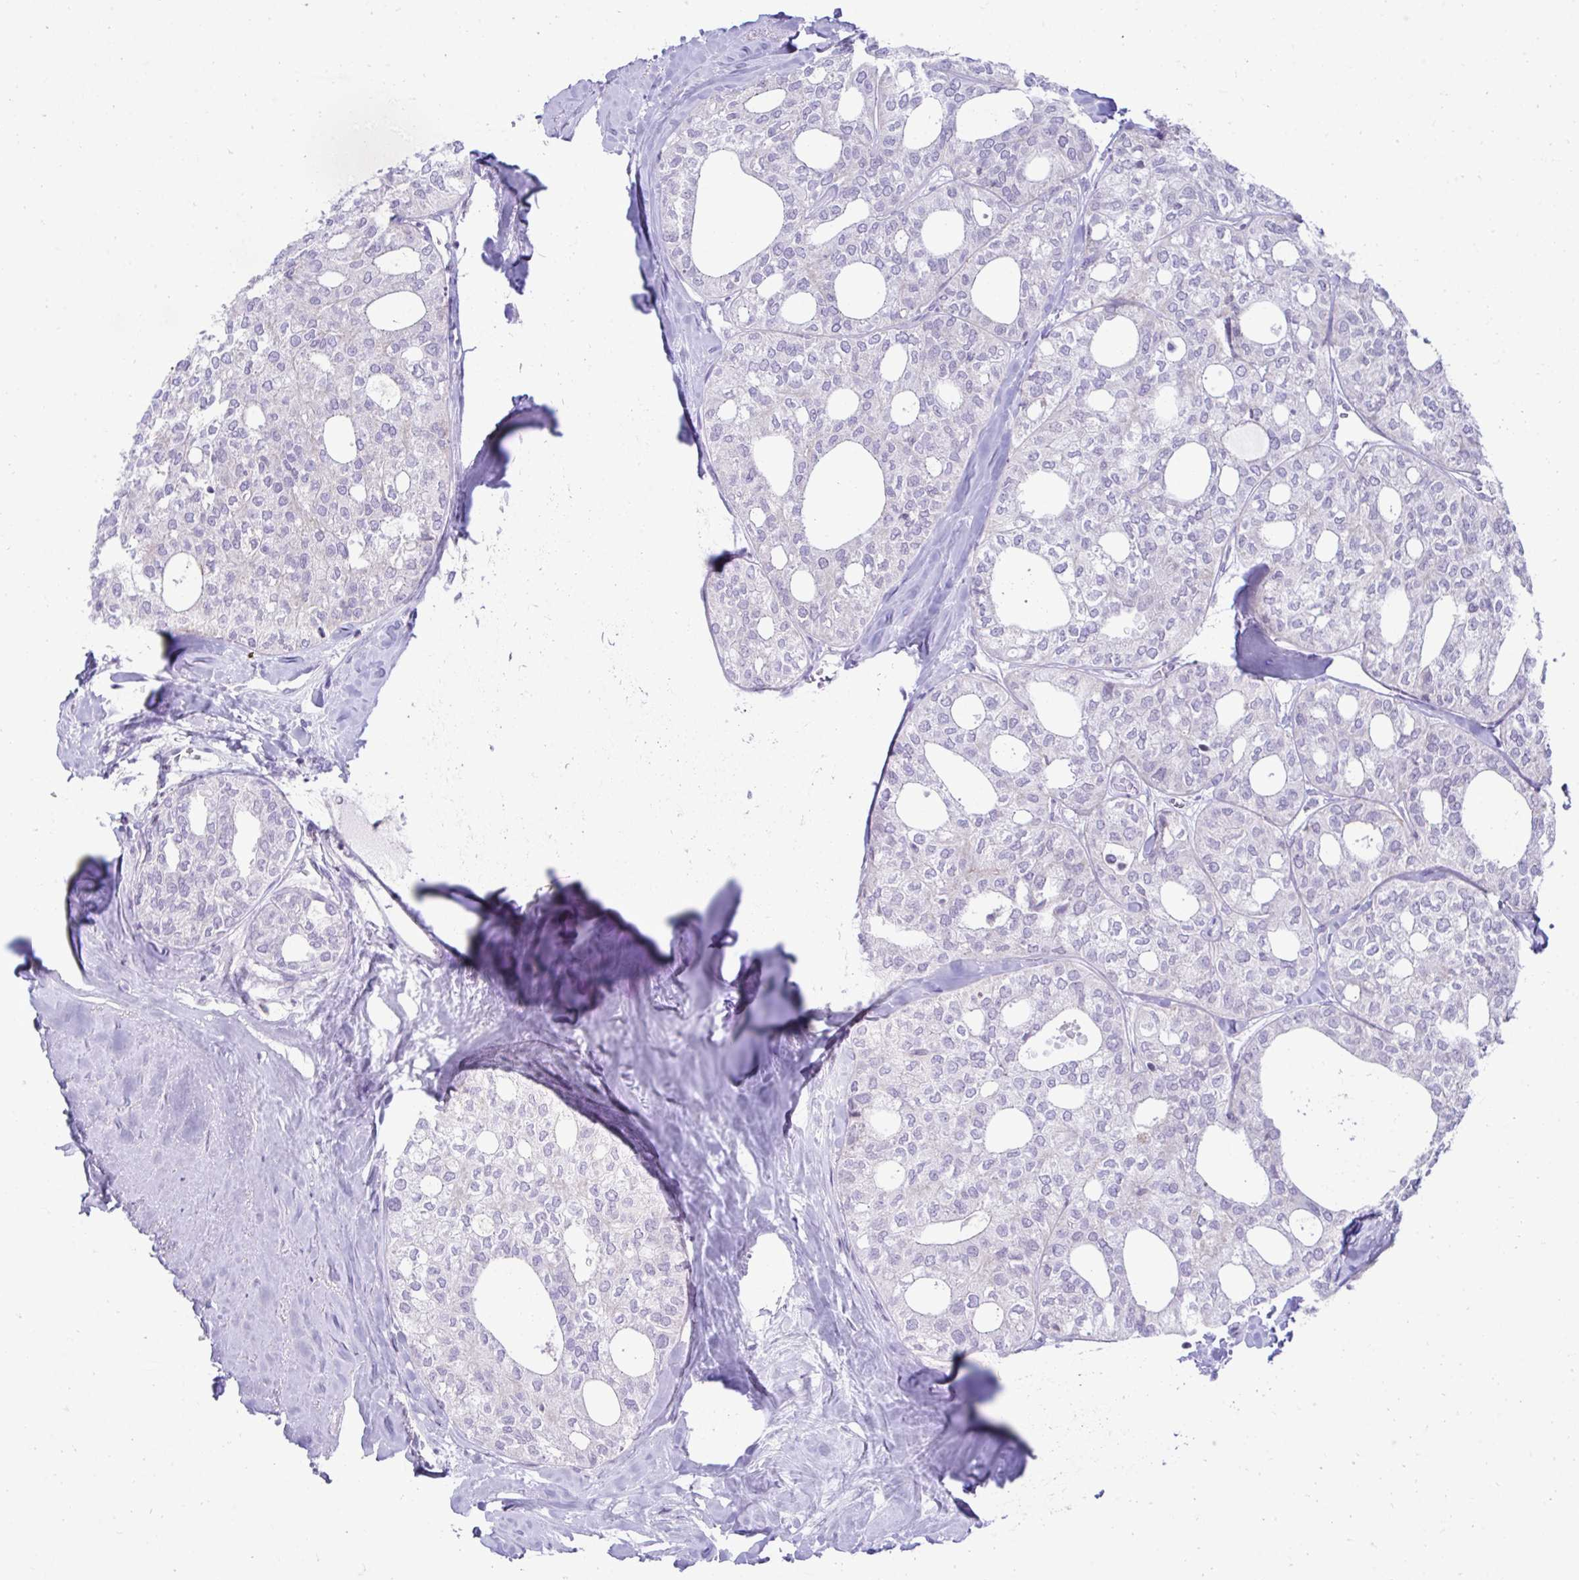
{"staining": {"intensity": "negative", "quantity": "none", "location": "none"}, "tissue": "thyroid cancer", "cell_type": "Tumor cells", "image_type": "cancer", "snomed": [{"axis": "morphology", "description": "Follicular adenoma carcinoma, NOS"}, {"axis": "topography", "description": "Thyroid gland"}], "caption": "A histopathology image of human follicular adenoma carcinoma (thyroid) is negative for staining in tumor cells.", "gene": "OR7A5", "patient": {"sex": "male", "age": 75}}